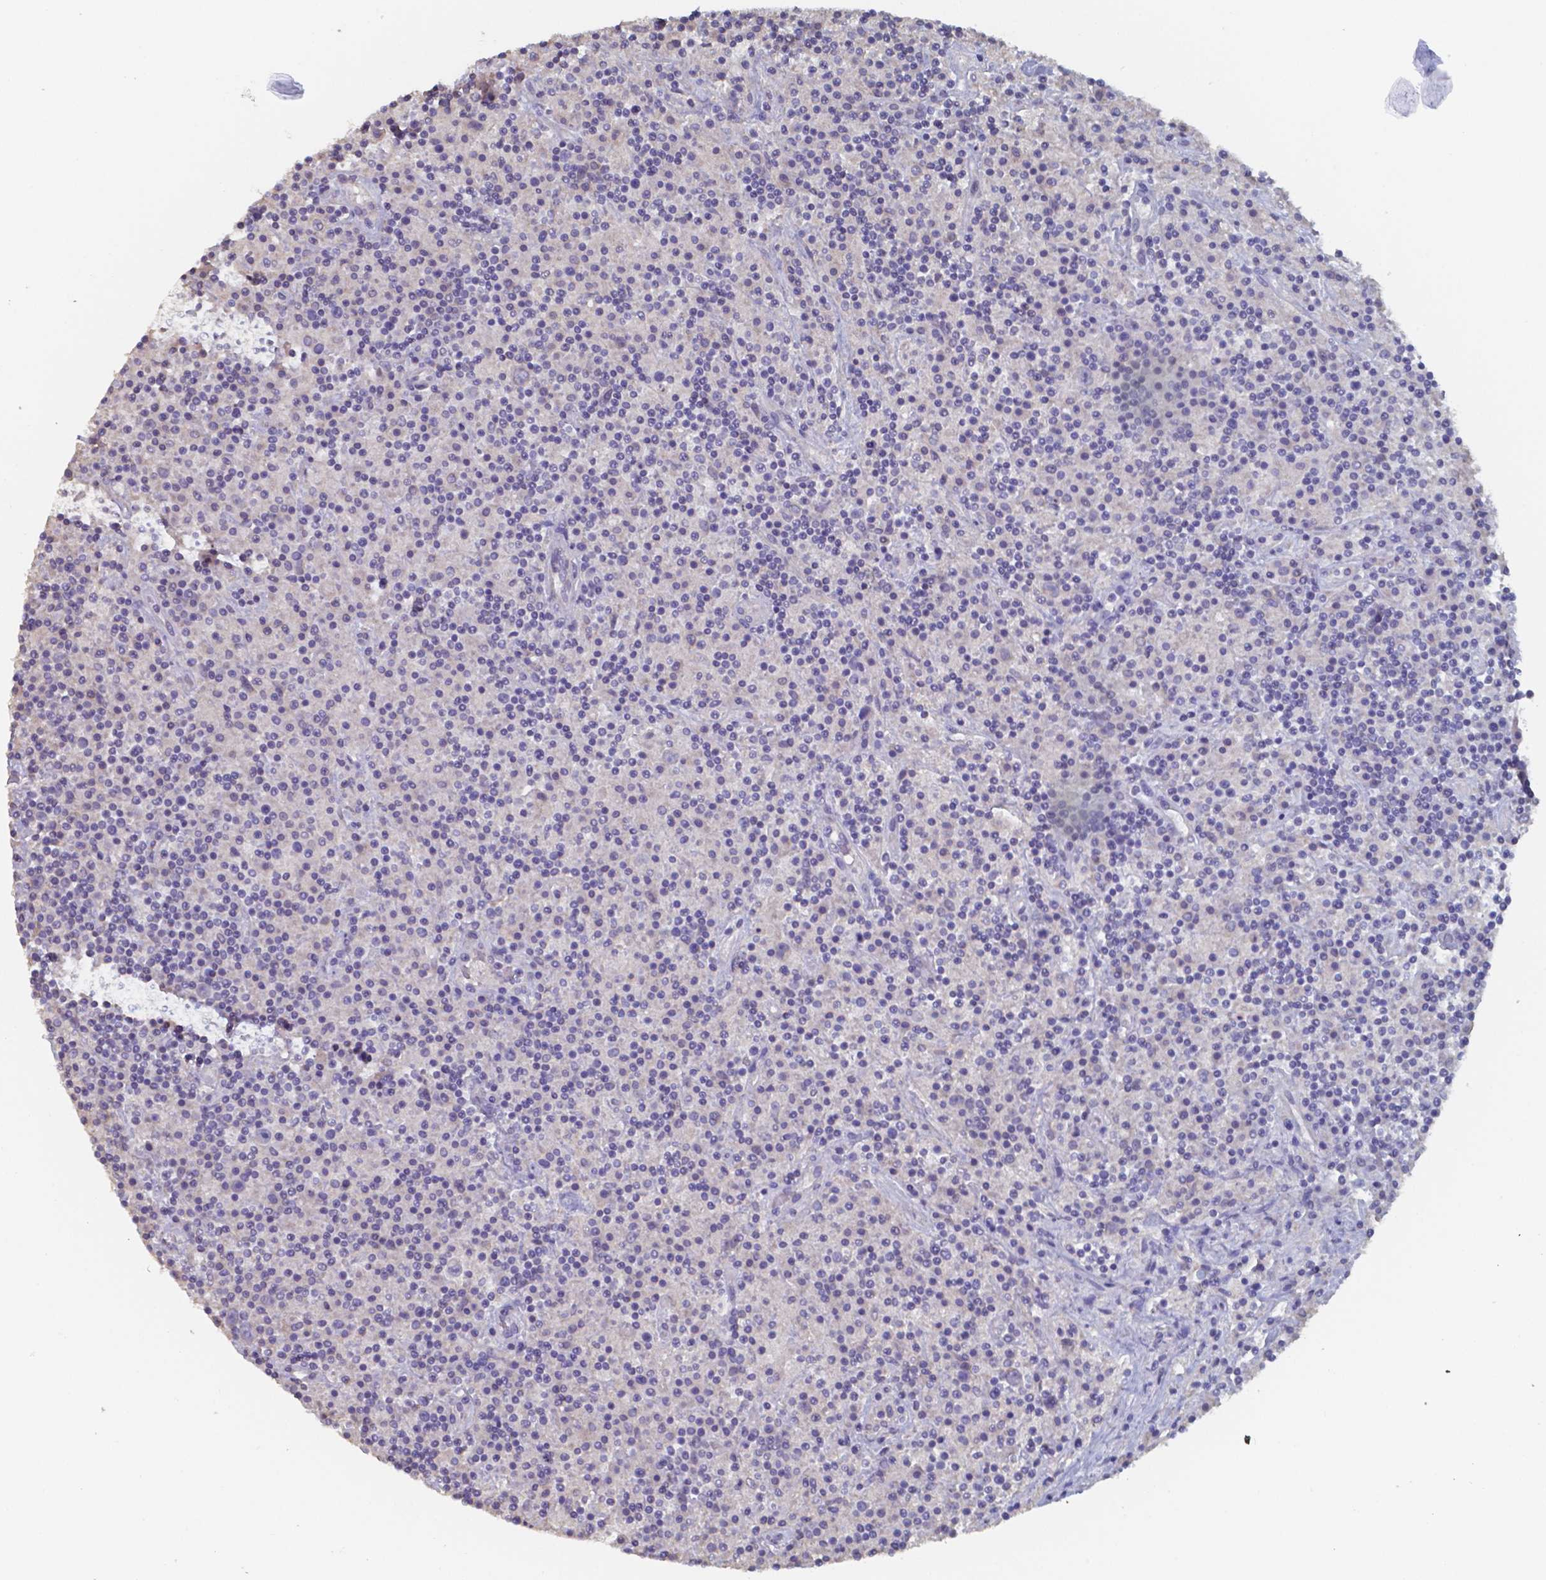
{"staining": {"intensity": "negative", "quantity": "none", "location": "none"}, "tissue": "lymphoma", "cell_type": "Tumor cells", "image_type": "cancer", "snomed": [{"axis": "morphology", "description": "Hodgkin's disease, NOS"}, {"axis": "topography", "description": "Lymph node"}], "caption": "Protein analysis of Hodgkin's disease reveals no significant expression in tumor cells. (DAB IHC, high magnification).", "gene": "FOXJ1", "patient": {"sex": "male", "age": 70}}